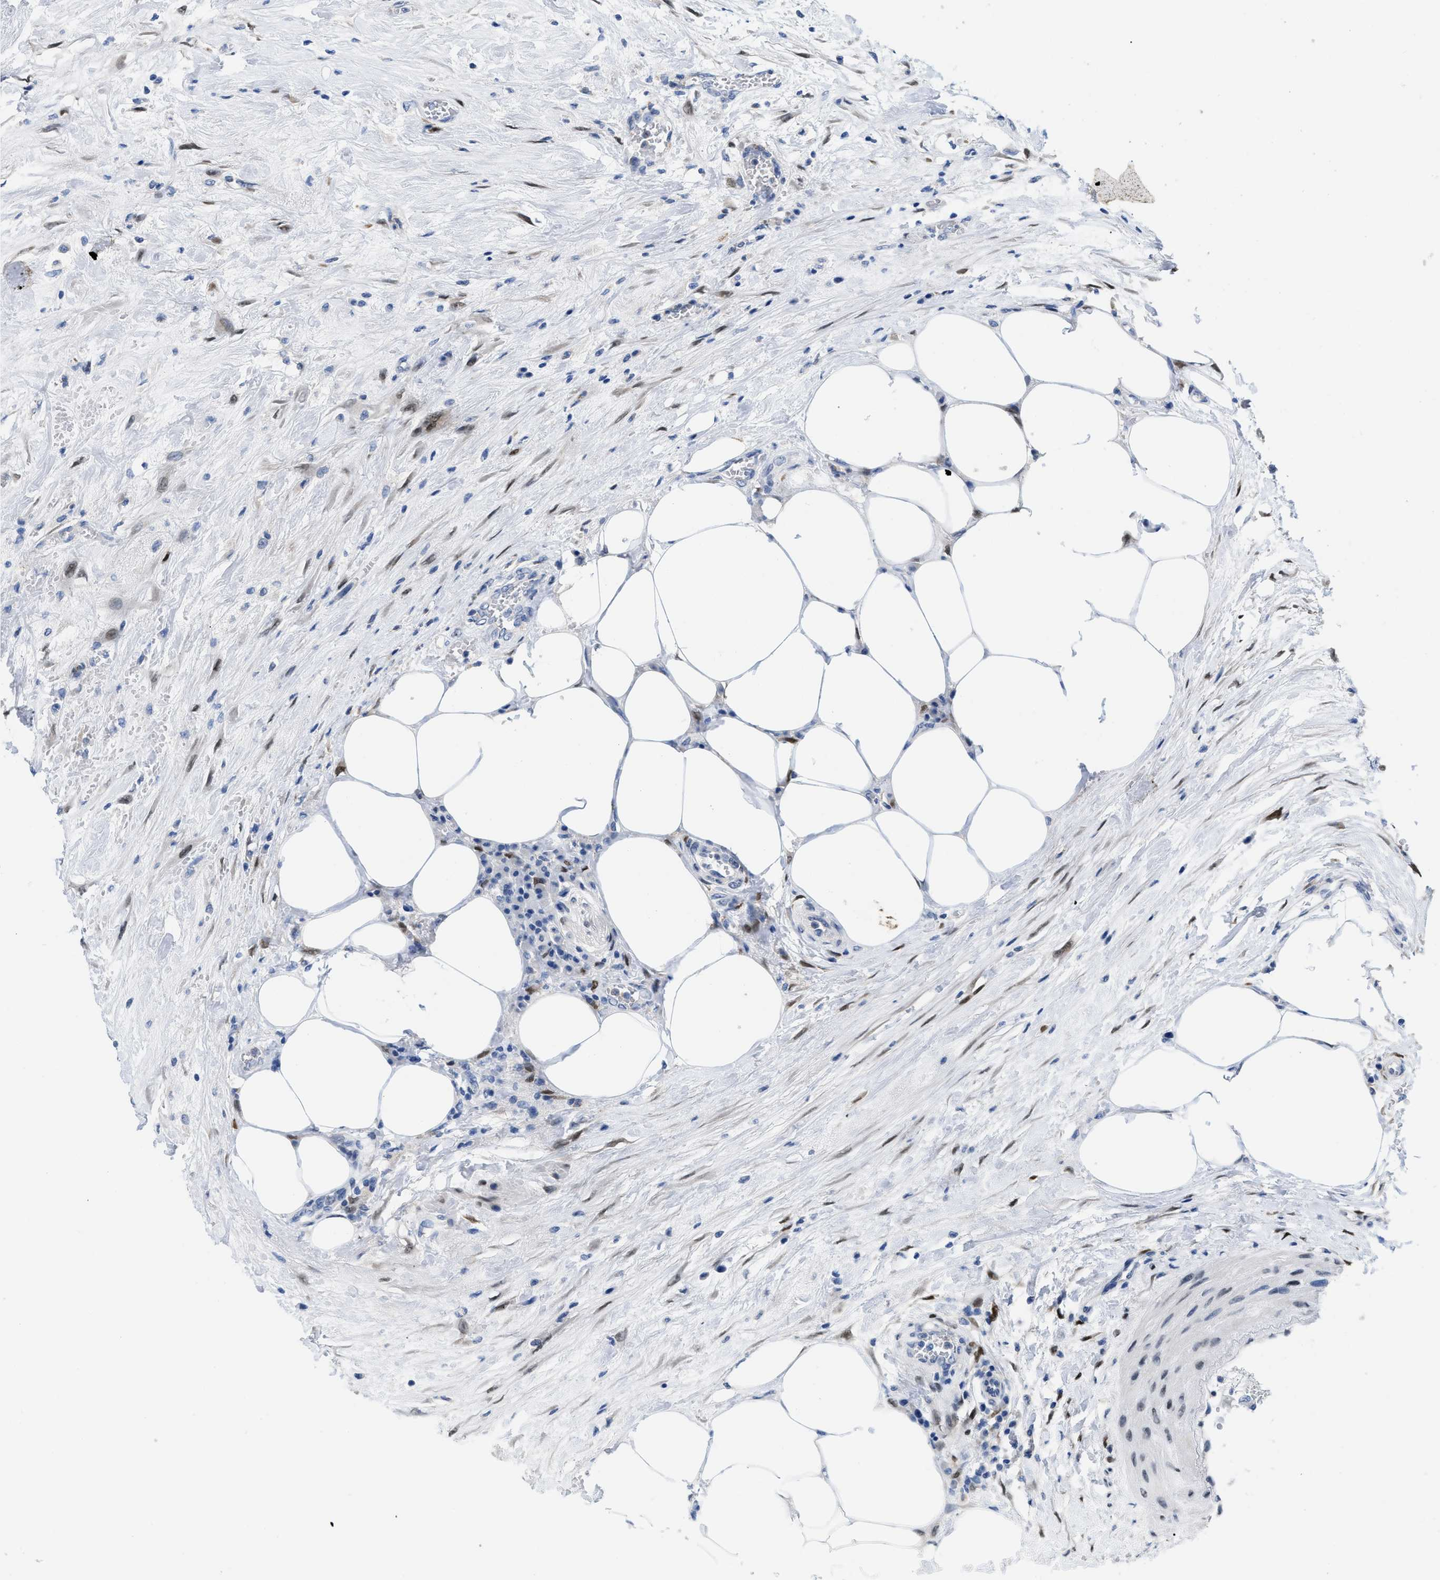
{"staining": {"intensity": "negative", "quantity": "none", "location": "none"}, "tissue": "urothelial cancer", "cell_type": "Tumor cells", "image_type": "cancer", "snomed": [{"axis": "morphology", "description": "Urothelial carcinoma, High grade"}, {"axis": "topography", "description": "Urinary bladder"}], "caption": "Tumor cells show no significant protein expression in urothelial carcinoma (high-grade).", "gene": "NFIX", "patient": {"sex": "male", "age": 46}}